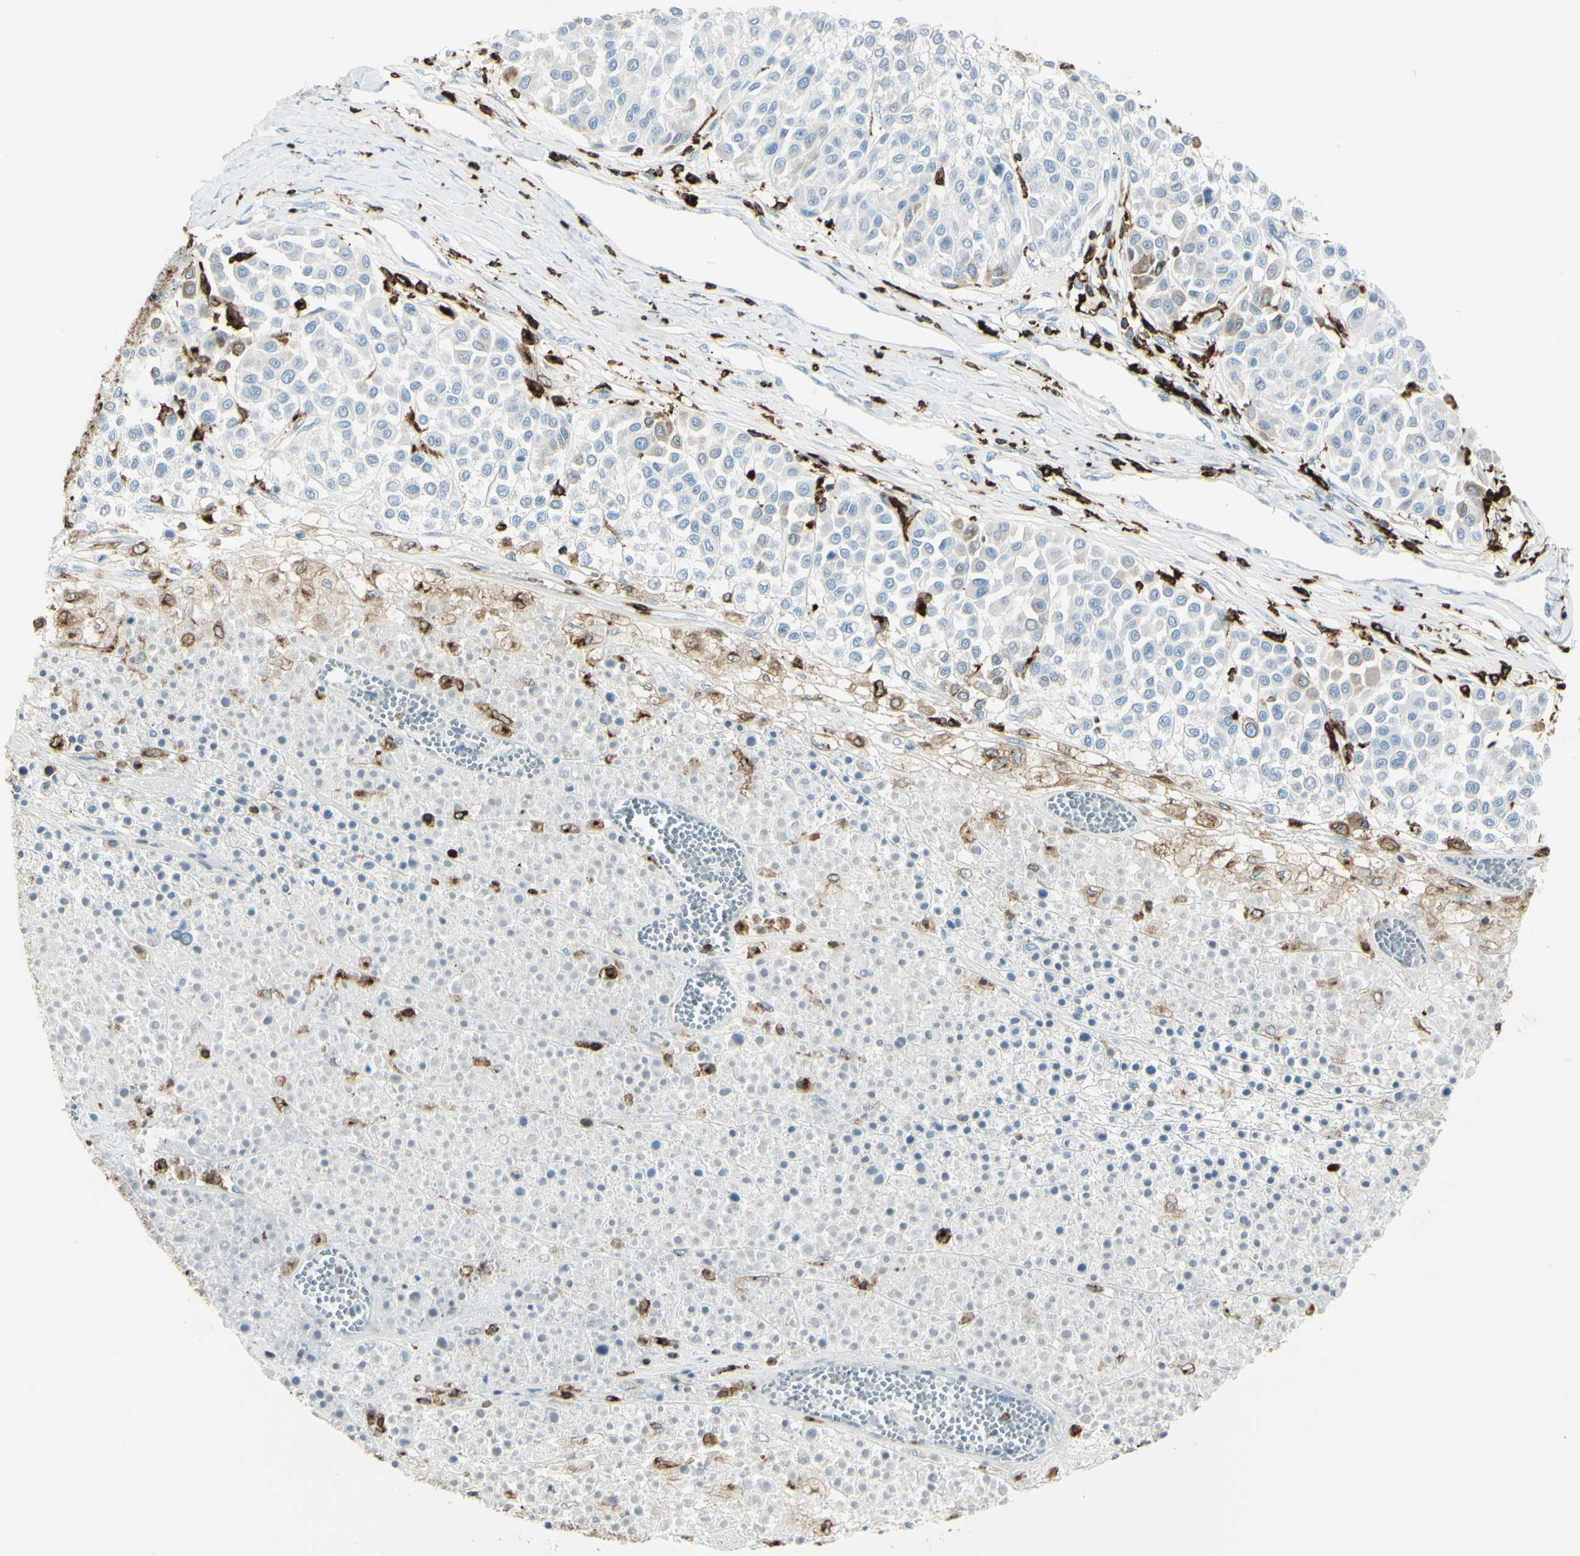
{"staining": {"intensity": "weak", "quantity": "<25%", "location": "cytoplasmic/membranous"}, "tissue": "melanoma", "cell_type": "Tumor cells", "image_type": "cancer", "snomed": [{"axis": "morphology", "description": "Malignant melanoma, Metastatic site"}, {"axis": "topography", "description": "Soft tissue"}], "caption": "Protein analysis of melanoma displays no significant positivity in tumor cells.", "gene": "CD74", "patient": {"sex": "male", "age": 41}}